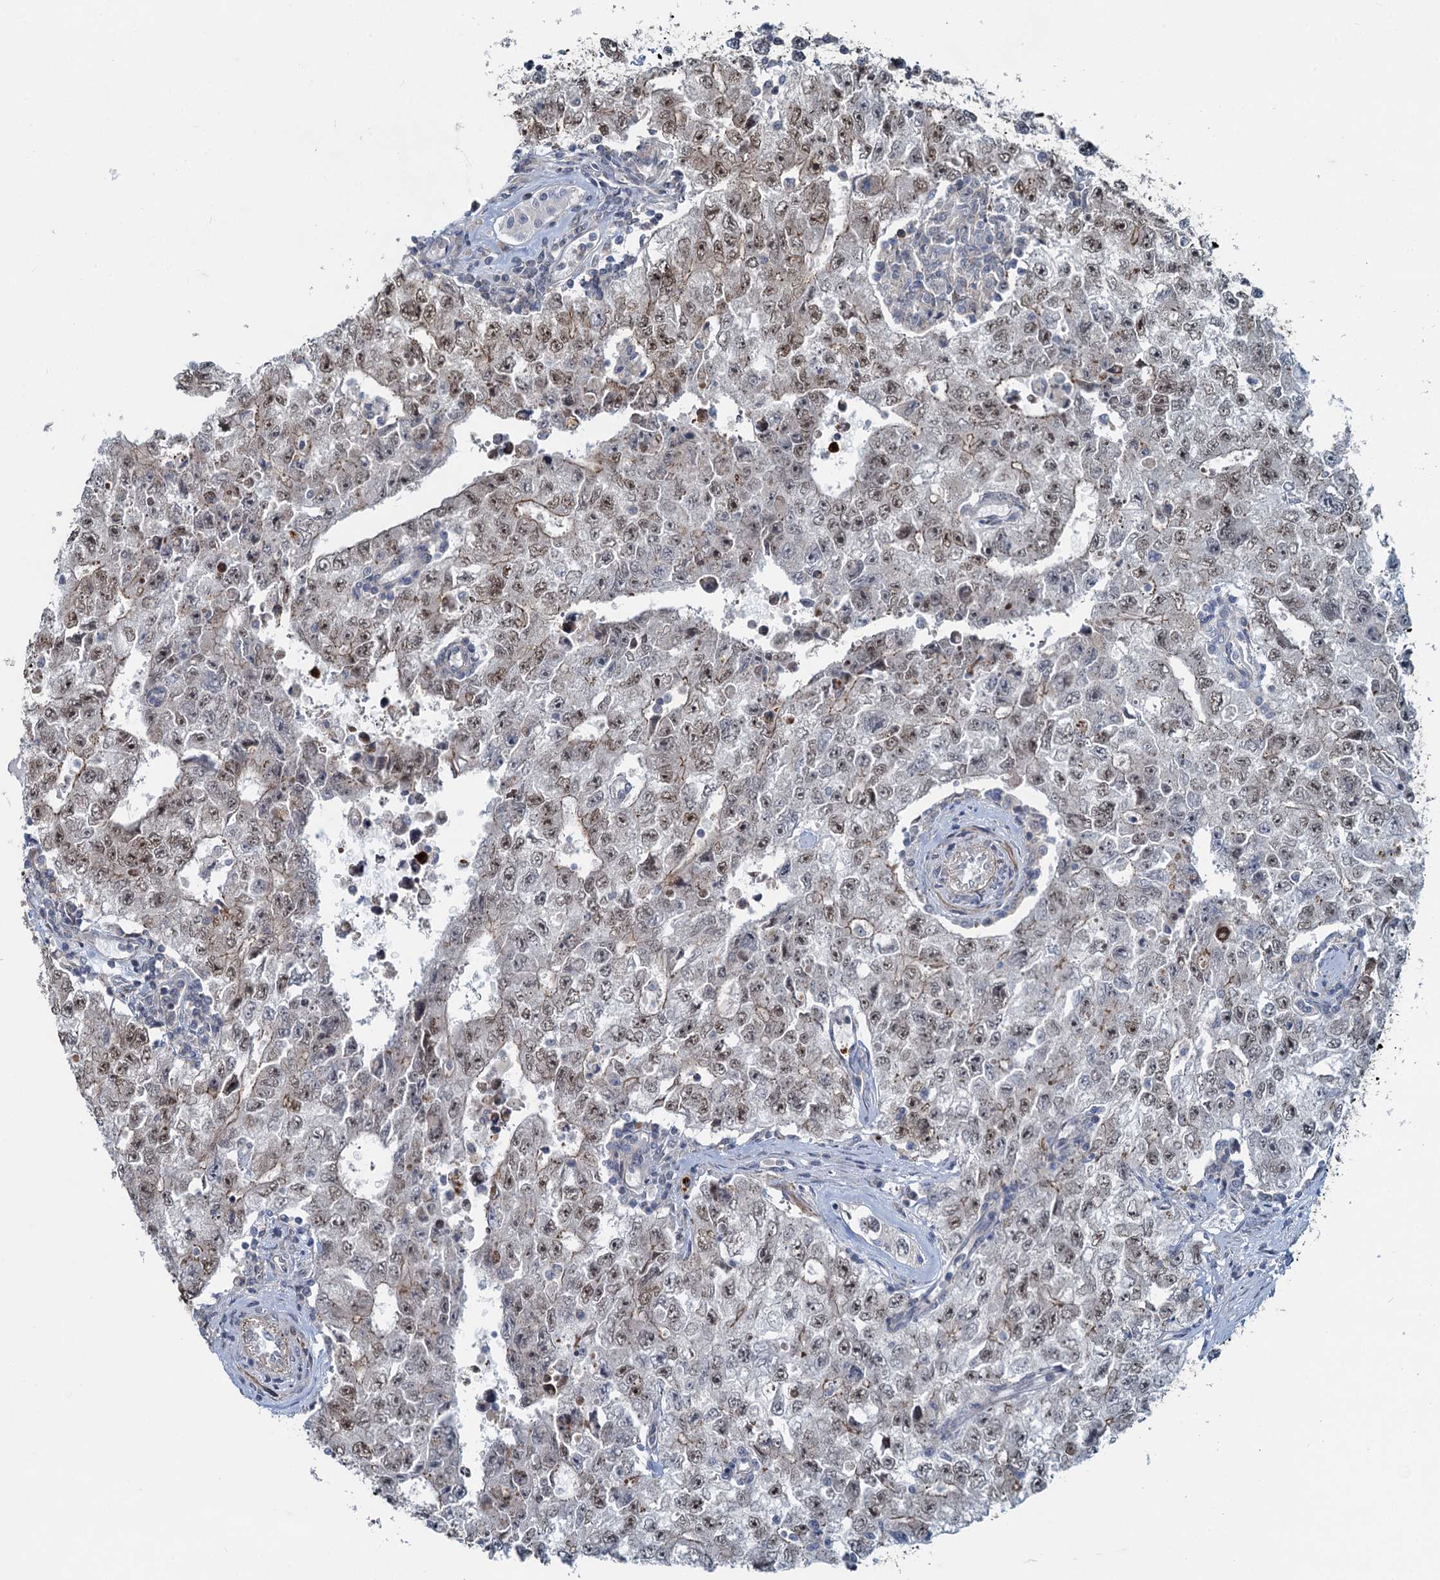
{"staining": {"intensity": "moderate", "quantity": "25%-75%", "location": "nuclear"}, "tissue": "testis cancer", "cell_type": "Tumor cells", "image_type": "cancer", "snomed": [{"axis": "morphology", "description": "Carcinoma, Embryonal, NOS"}, {"axis": "topography", "description": "Testis"}], "caption": "A micrograph of human testis cancer stained for a protein demonstrates moderate nuclear brown staining in tumor cells.", "gene": "ADCY2", "patient": {"sex": "male", "age": 17}}